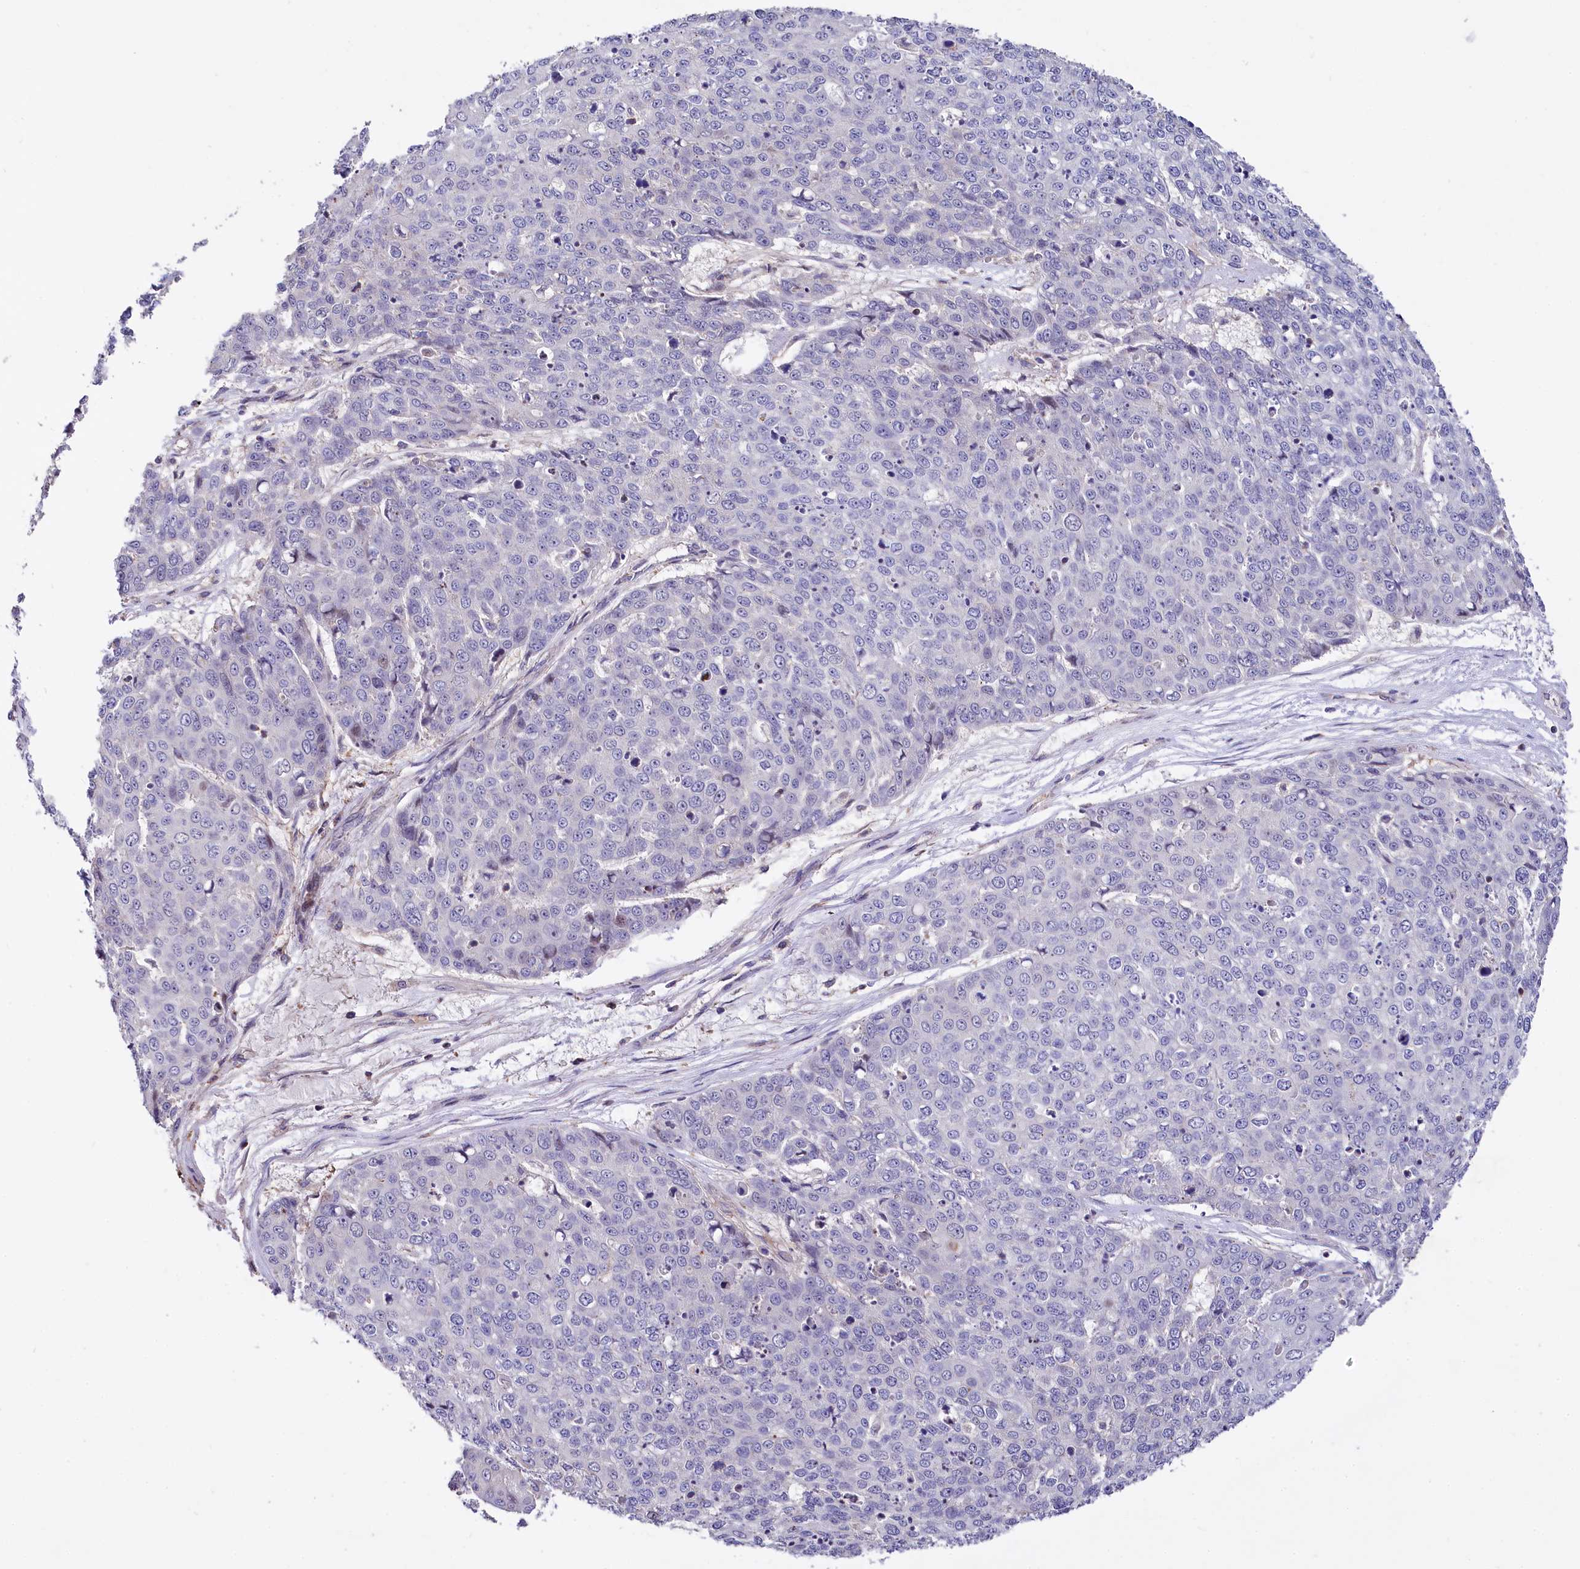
{"staining": {"intensity": "negative", "quantity": "none", "location": "none"}, "tissue": "skin cancer", "cell_type": "Tumor cells", "image_type": "cancer", "snomed": [{"axis": "morphology", "description": "Squamous cell carcinoma, NOS"}, {"axis": "topography", "description": "Skin"}], "caption": "High magnification brightfield microscopy of skin squamous cell carcinoma stained with DAB (3,3'-diaminobenzidine) (brown) and counterstained with hematoxylin (blue): tumor cells show no significant positivity.", "gene": "RPUSD3", "patient": {"sex": "male", "age": 71}}